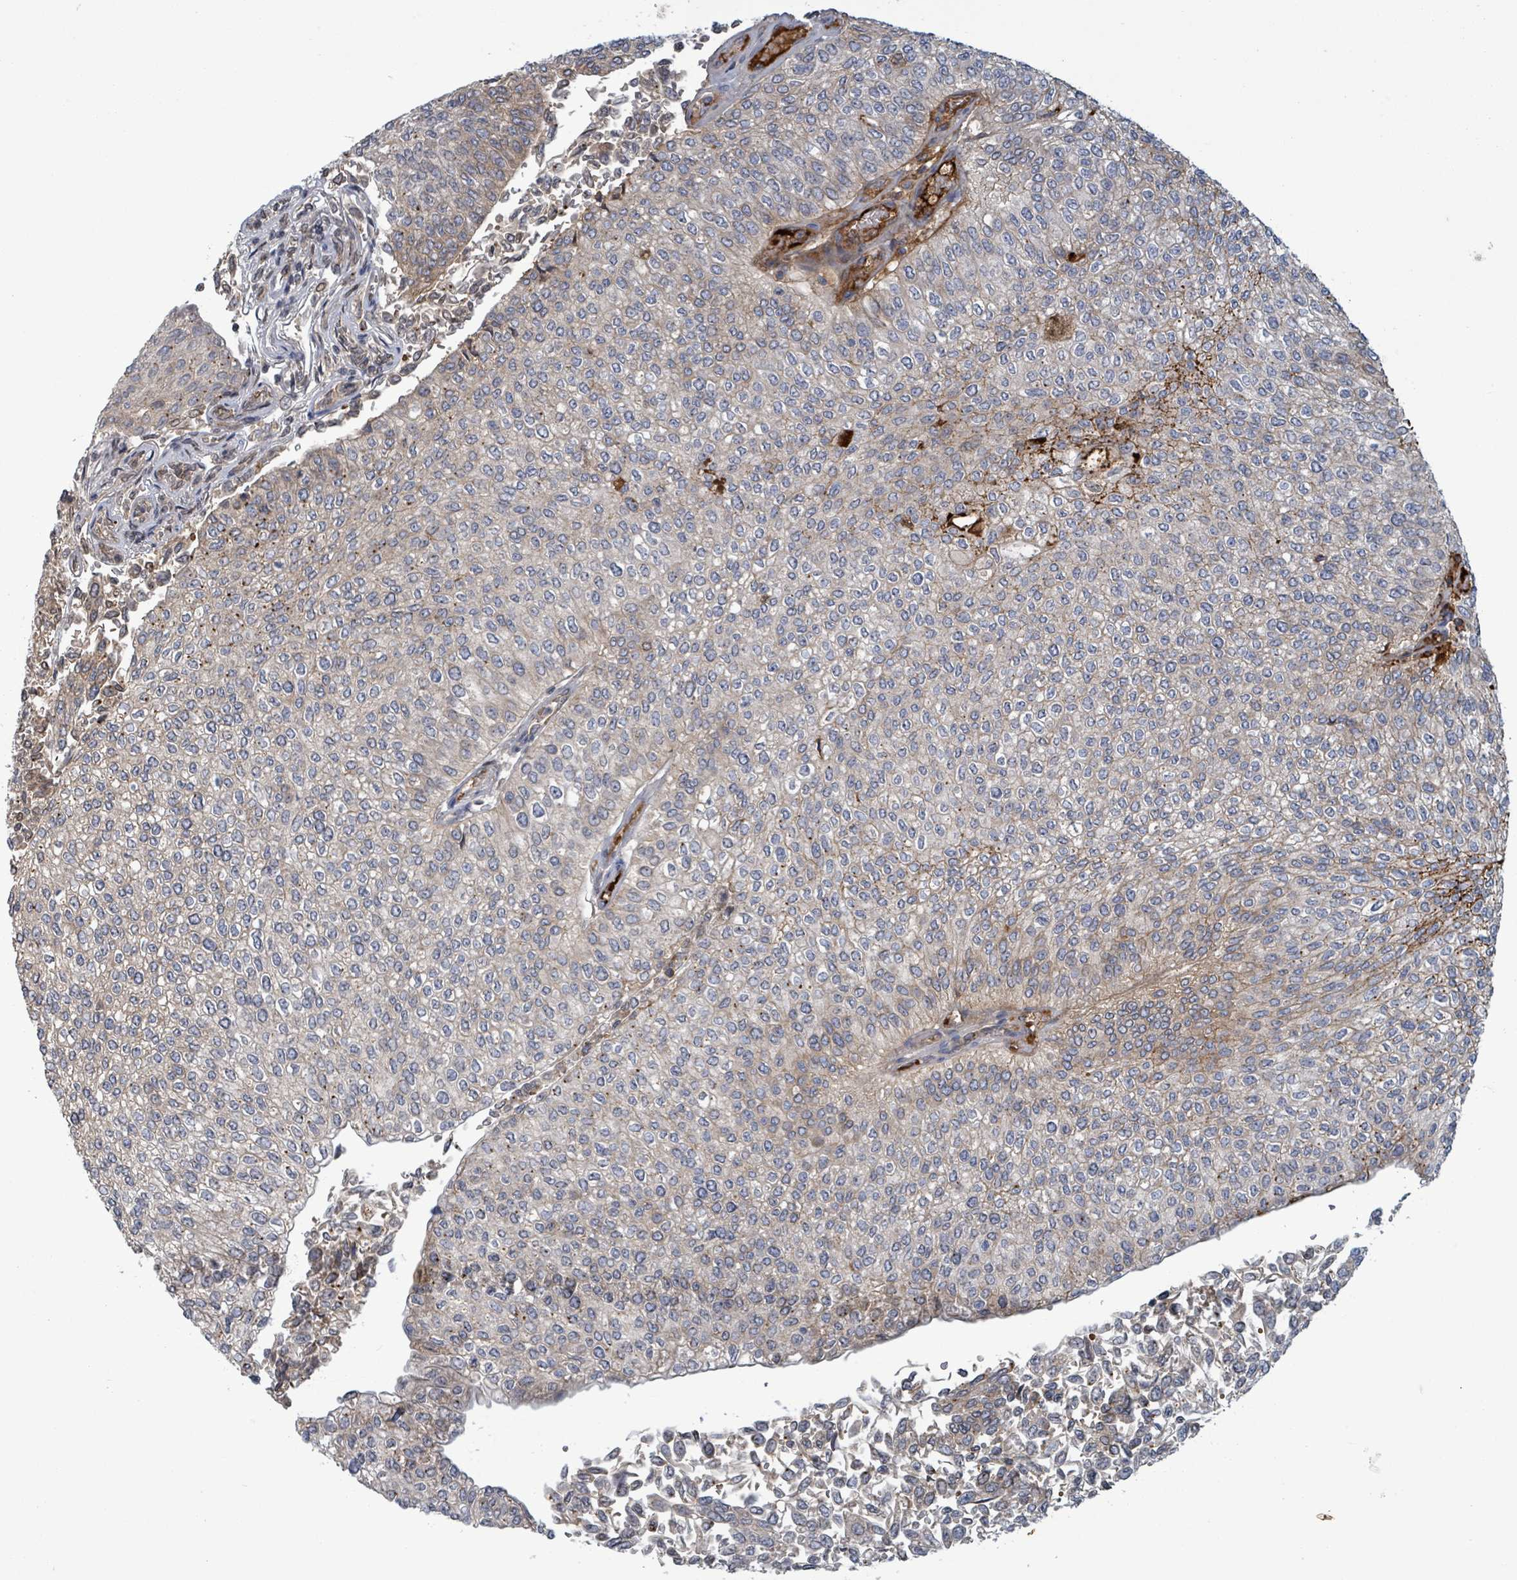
{"staining": {"intensity": "negative", "quantity": "none", "location": "none"}, "tissue": "urothelial cancer", "cell_type": "Tumor cells", "image_type": "cancer", "snomed": [{"axis": "morphology", "description": "Urothelial carcinoma, NOS"}, {"axis": "topography", "description": "Urinary bladder"}], "caption": "IHC image of neoplastic tissue: transitional cell carcinoma stained with DAB reveals no significant protein expression in tumor cells.", "gene": "GRM8", "patient": {"sex": "male", "age": 59}}